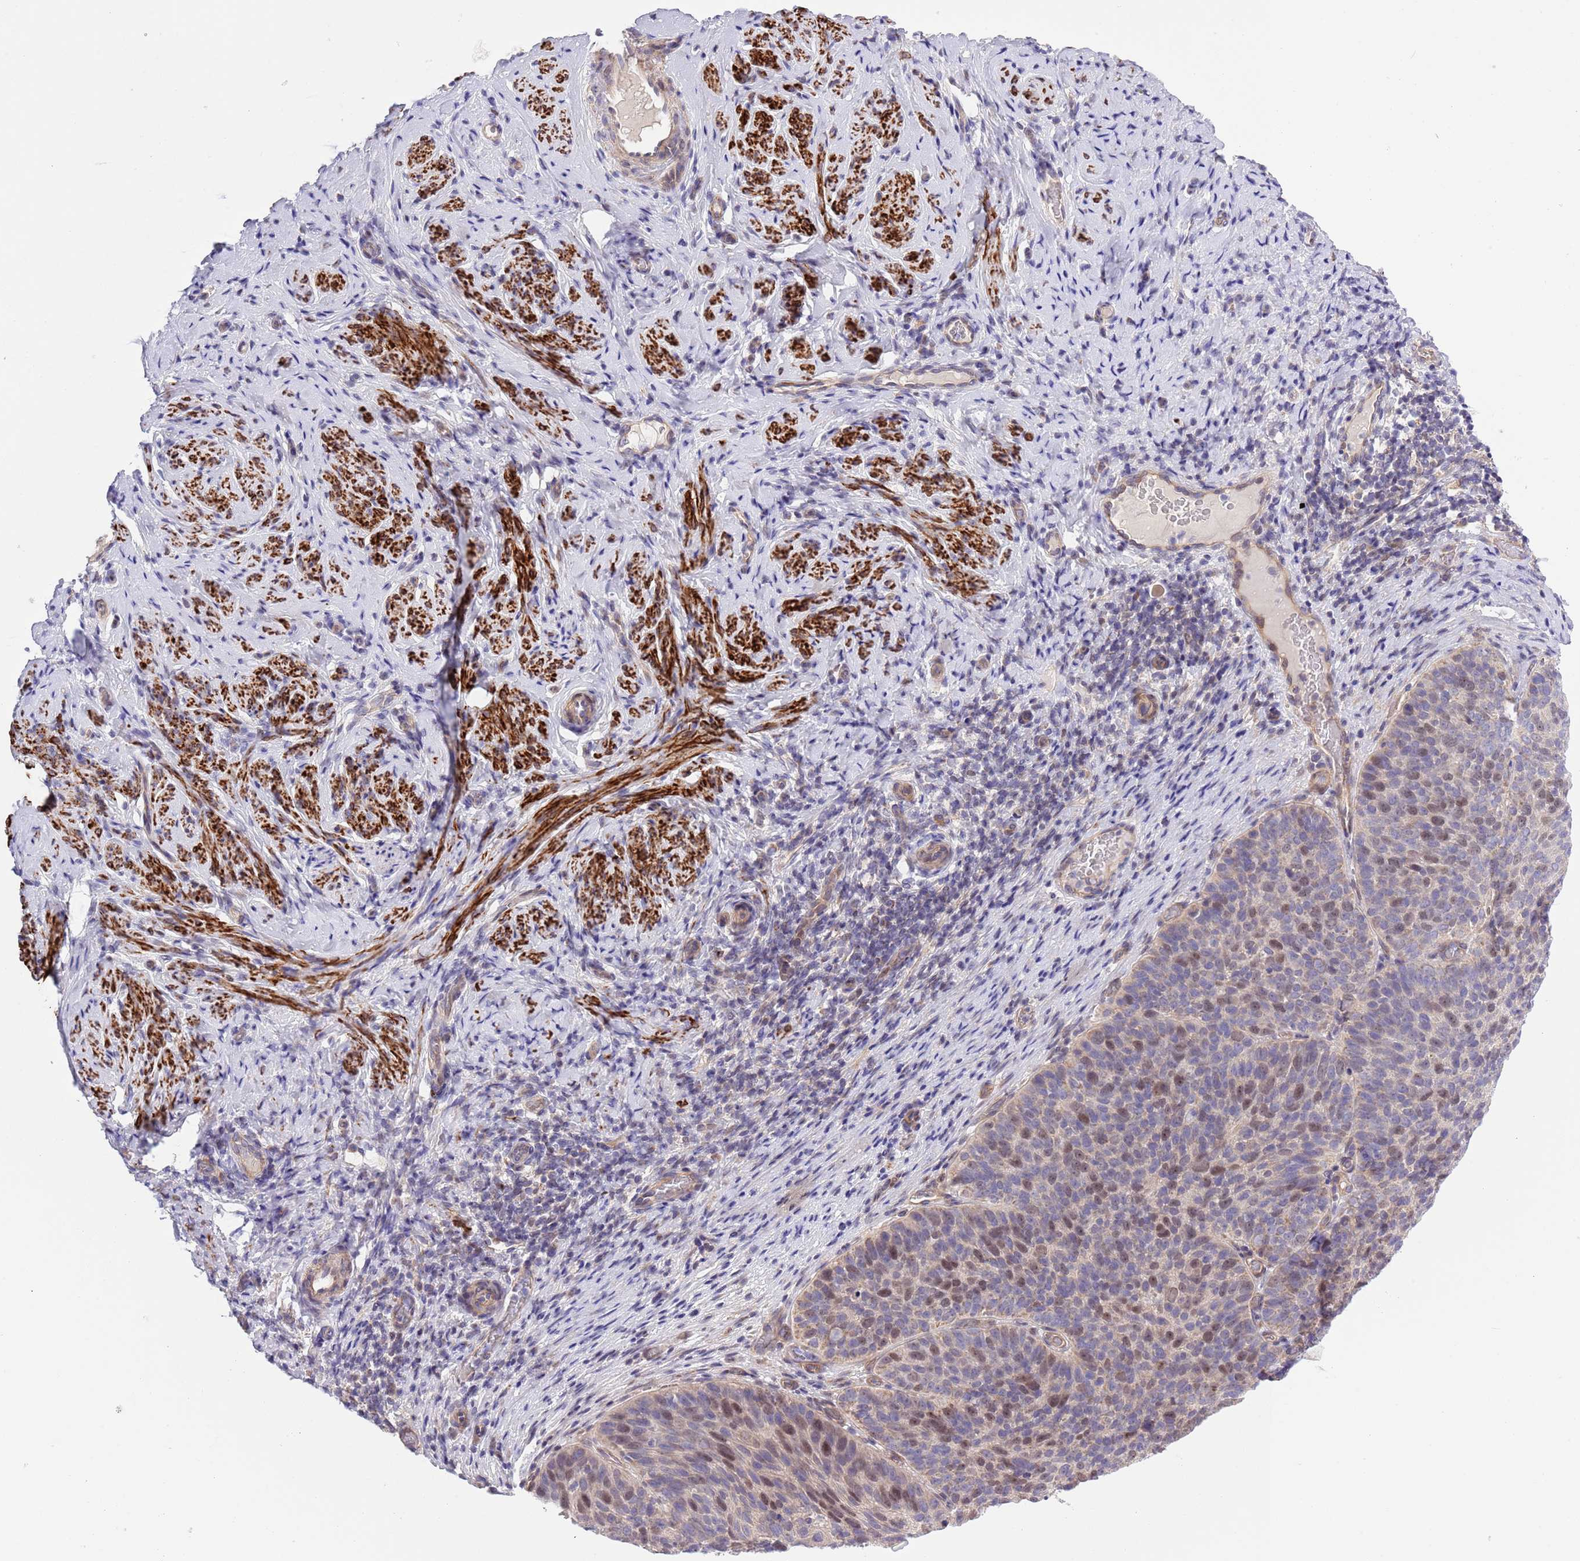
{"staining": {"intensity": "moderate", "quantity": "<25%", "location": "nuclear"}, "tissue": "cervical cancer", "cell_type": "Tumor cells", "image_type": "cancer", "snomed": [{"axis": "morphology", "description": "Squamous cell carcinoma, NOS"}, {"axis": "topography", "description": "Cervix"}], "caption": "Immunohistochemistry of cervical cancer (squamous cell carcinoma) exhibits low levels of moderate nuclear expression in approximately <25% of tumor cells.", "gene": "NET1", "patient": {"sex": "female", "age": 80}}